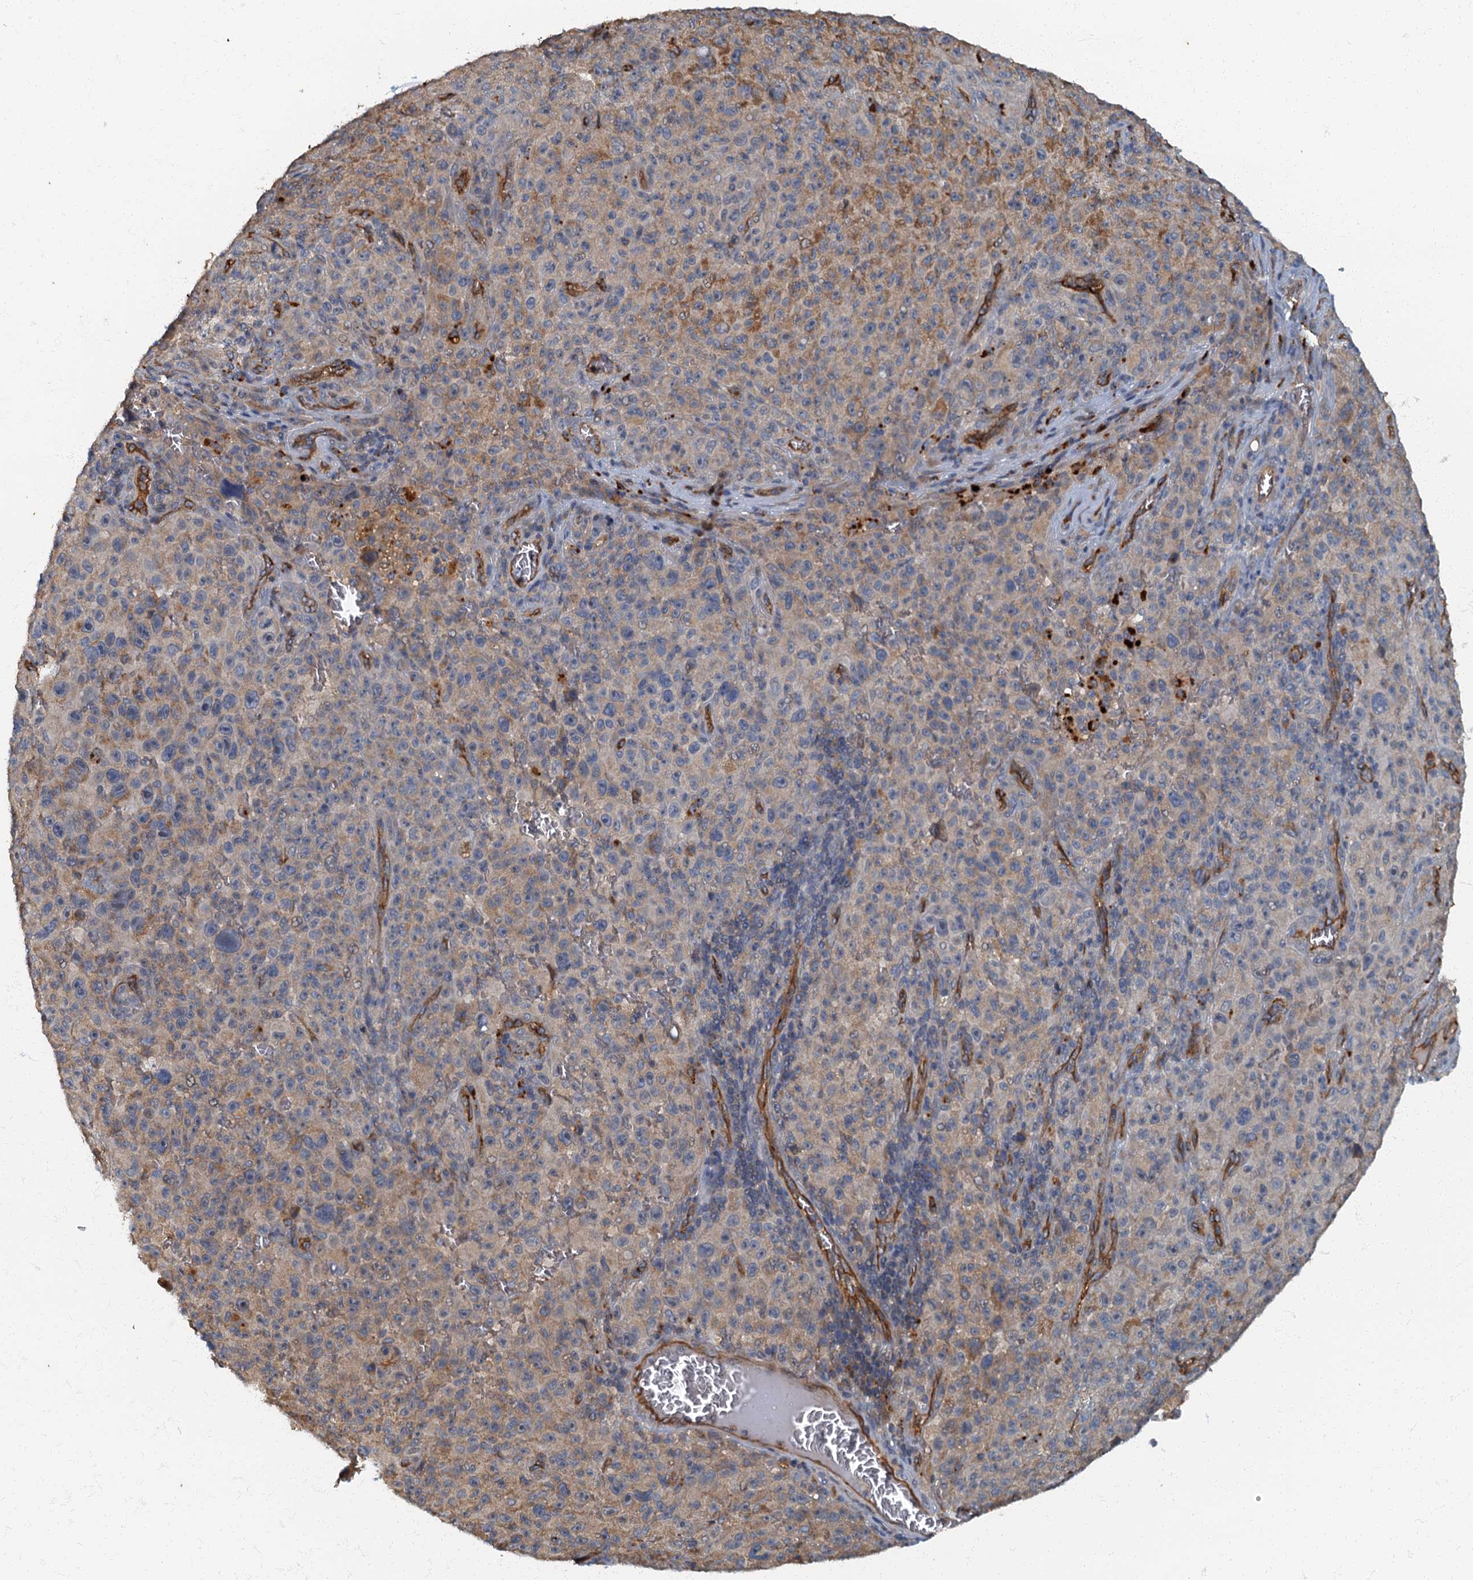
{"staining": {"intensity": "weak", "quantity": "25%-75%", "location": "cytoplasmic/membranous"}, "tissue": "melanoma", "cell_type": "Tumor cells", "image_type": "cancer", "snomed": [{"axis": "morphology", "description": "Malignant melanoma, NOS"}, {"axis": "topography", "description": "Skin"}], "caption": "Tumor cells reveal low levels of weak cytoplasmic/membranous expression in approximately 25%-75% of cells in melanoma.", "gene": "ARL11", "patient": {"sex": "female", "age": 82}}